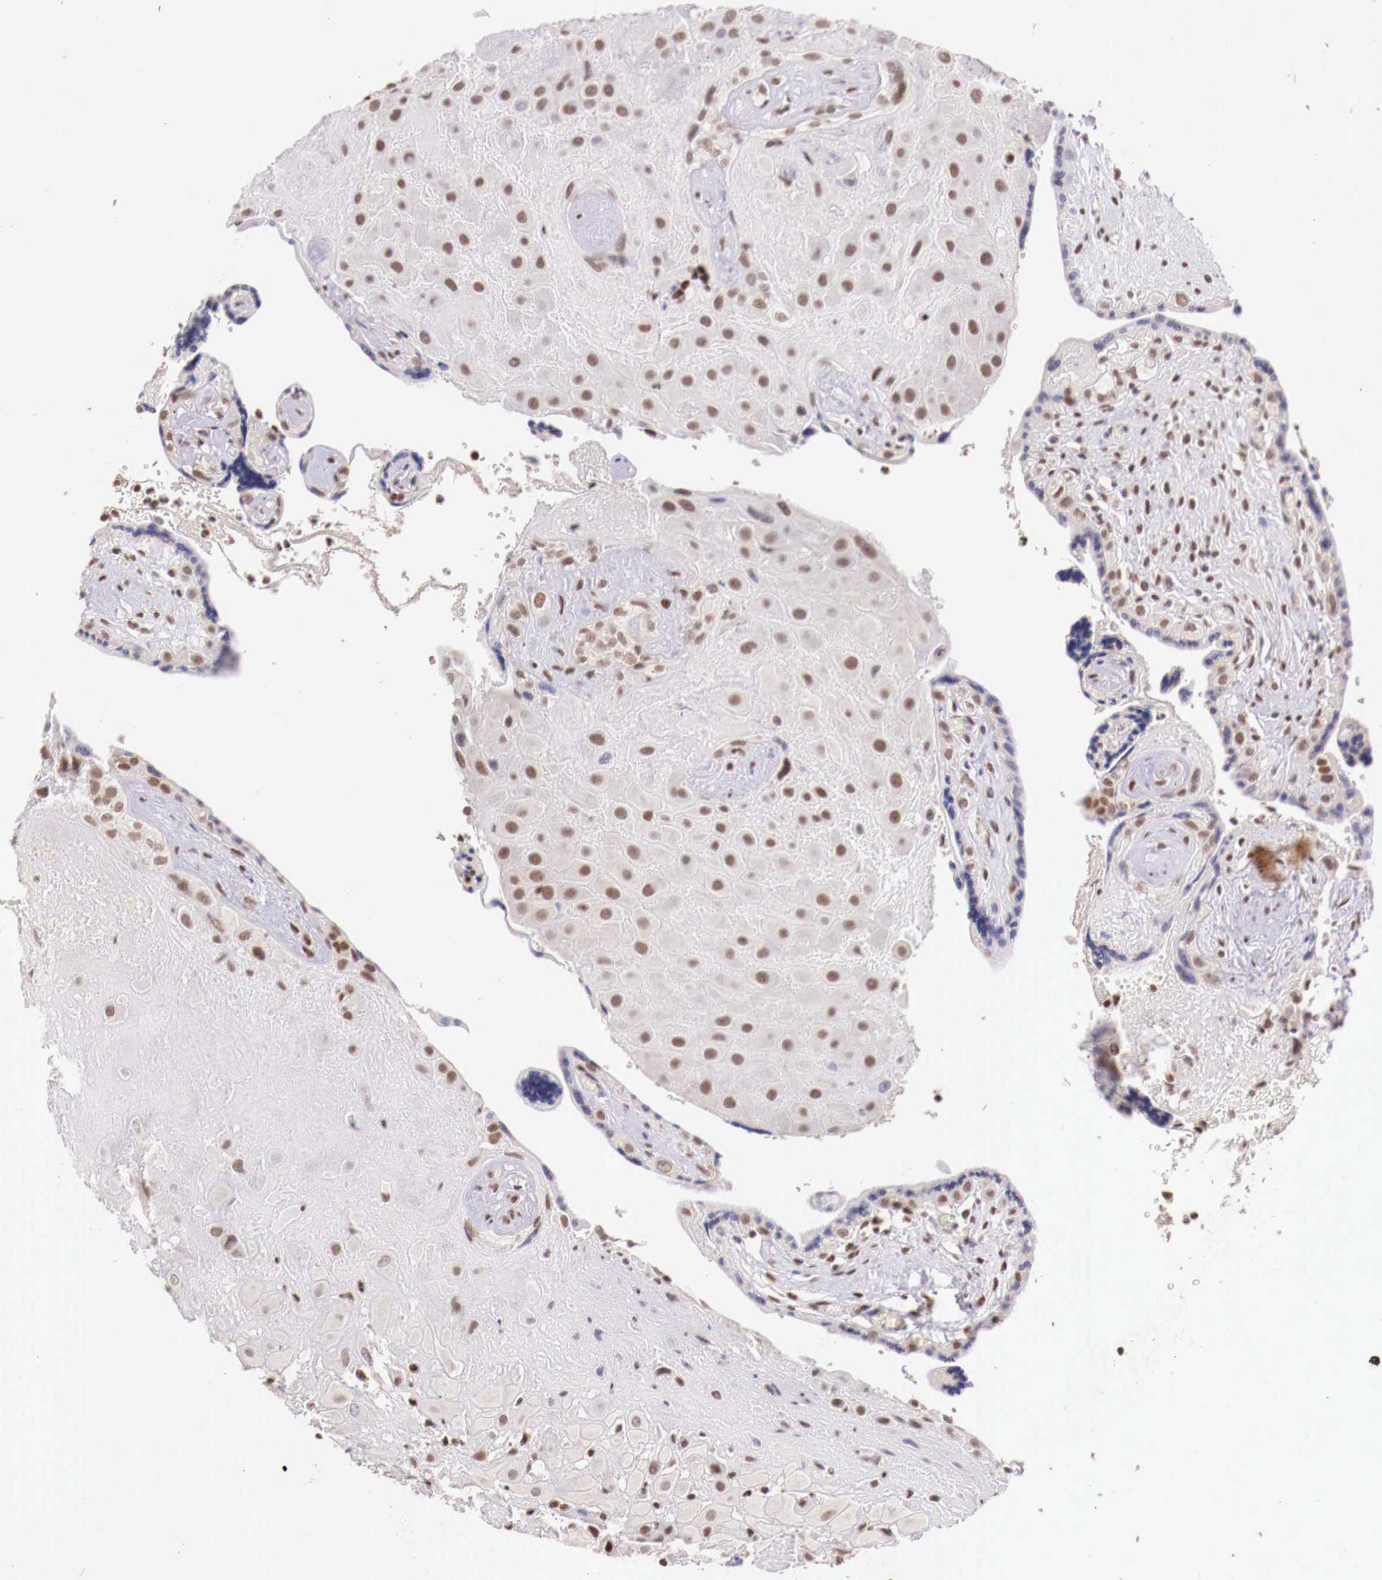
{"staining": {"intensity": "moderate", "quantity": "25%-75%", "location": "nuclear"}, "tissue": "placenta", "cell_type": "Decidual cells", "image_type": "normal", "snomed": [{"axis": "morphology", "description": "Normal tissue, NOS"}, {"axis": "topography", "description": "Placenta"}], "caption": "A histopathology image of placenta stained for a protein displays moderate nuclear brown staining in decidual cells.", "gene": "SP1", "patient": {"sex": "female", "age": 24}}